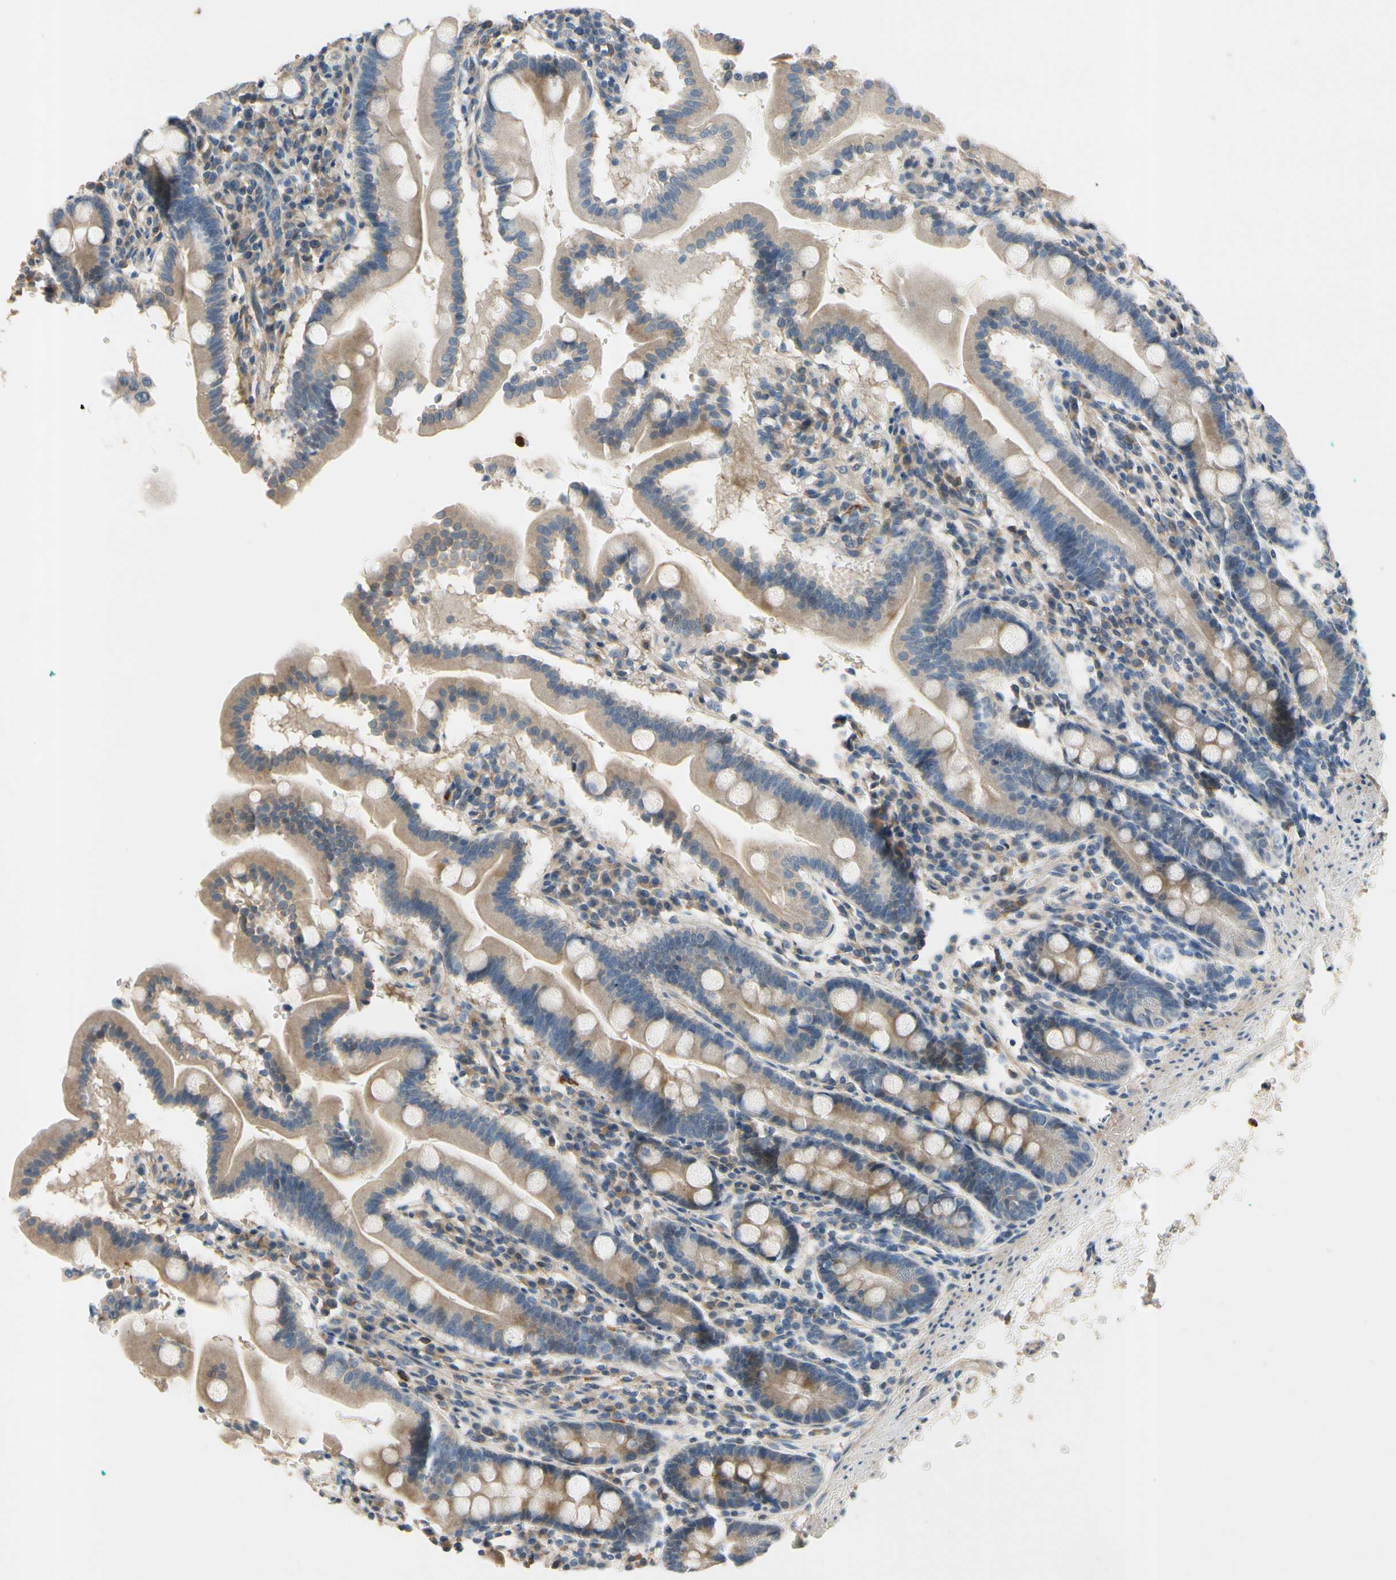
{"staining": {"intensity": "weak", "quantity": "25%-75%", "location": "cytoplasmic/membranous"}, "tissue": "duodenum", "cell_type": "Glandular cells", "image_type": "normal", "snomed": [{"axis": "morphology", "description": "Normal tissue, NOS"}, {"axis": "topography", "description": "Duodenum"}], "caption": "The micrograph displays immunohistochemical staining of unremarkable duodenum. There is weak cytoplasmic/membranous staining is appreciated in about 25%-75% of glandular cells.", "gene": "SIGLEC5", "patient": {"sex": "male", "age": 50}}